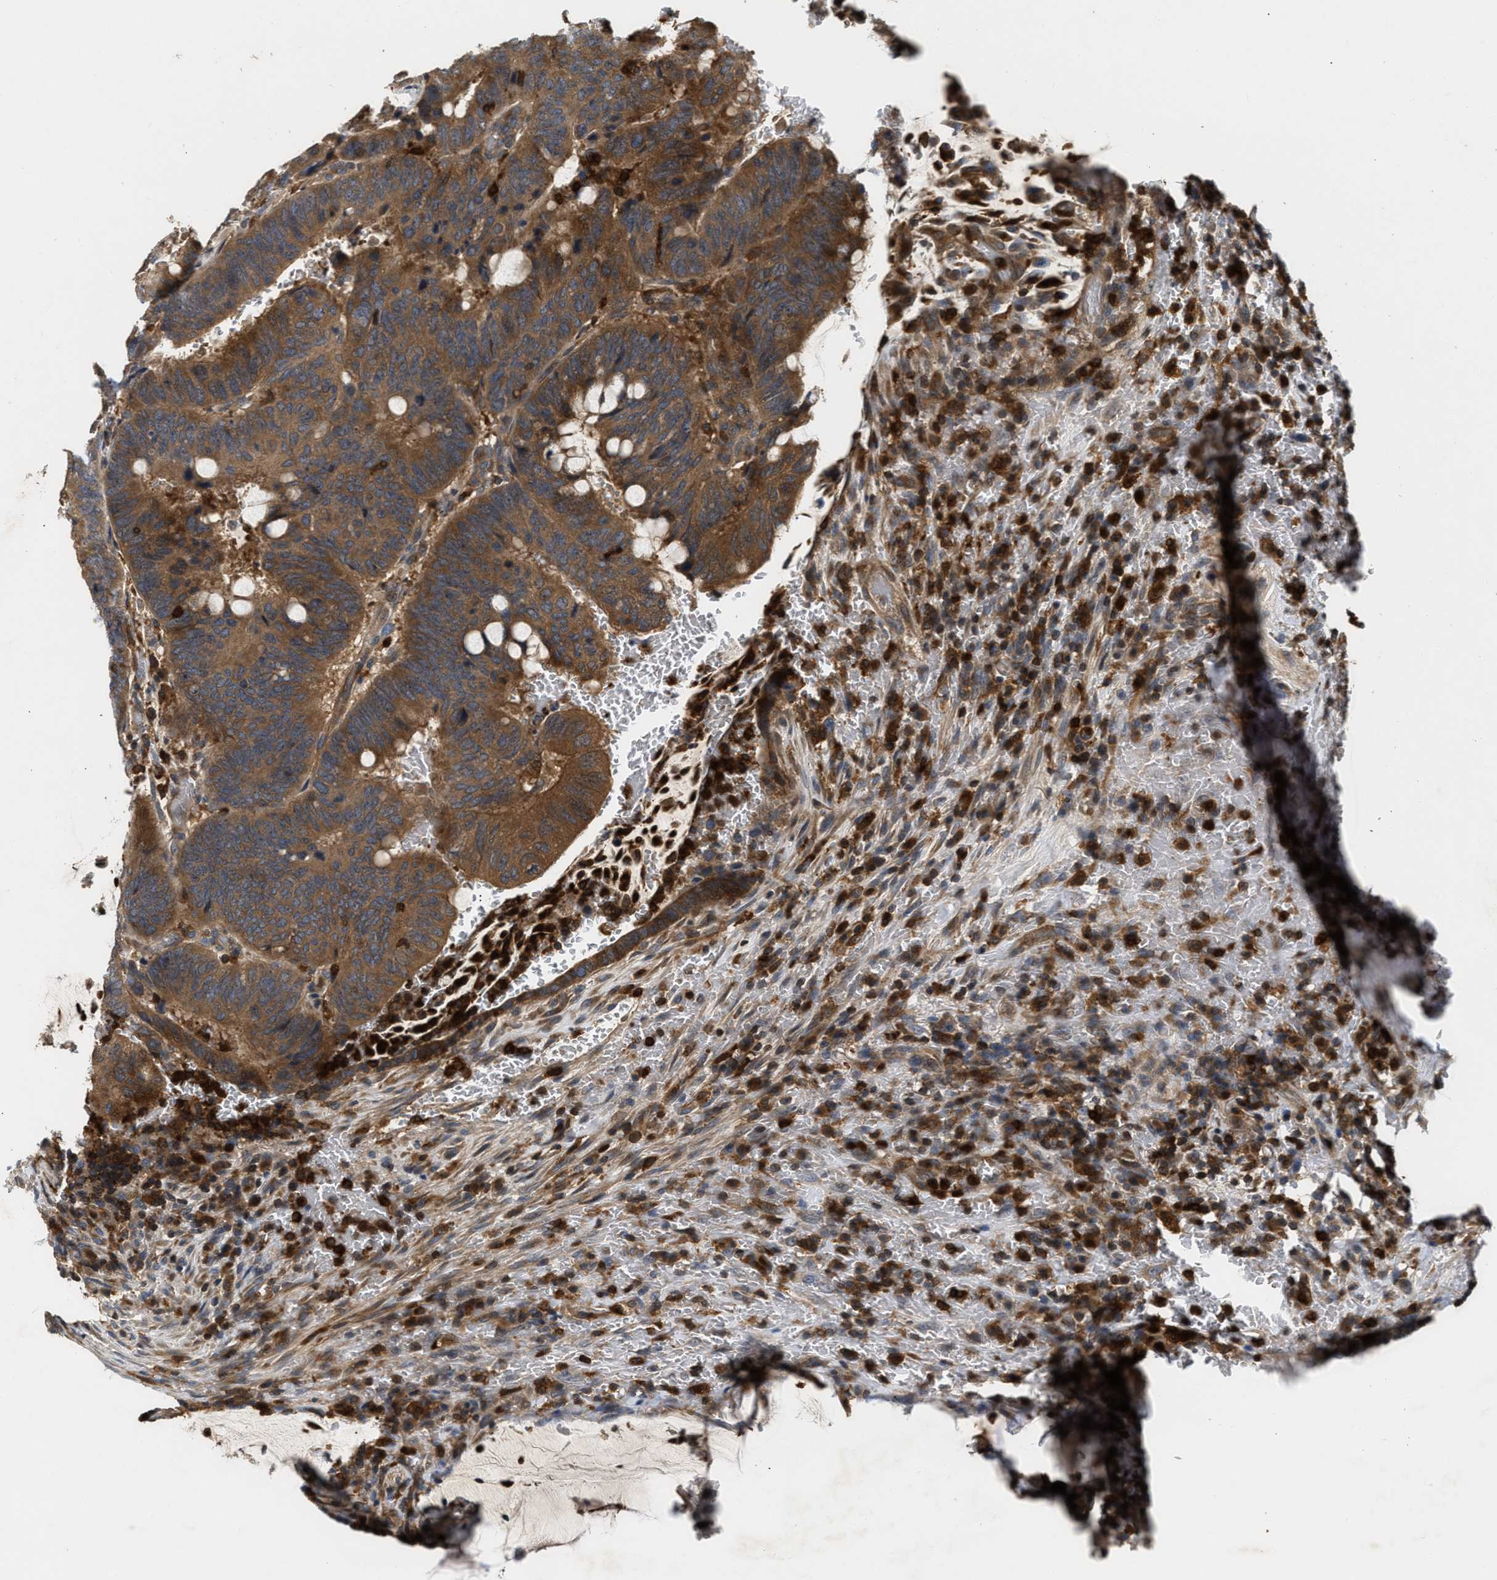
{"staining": {"intensity": "moderate", "quantity": ">75%", "location": "cytoplasmic/membranous"}, "tissue": "colorectal cancer", "cell_type": "Tumor cells", "image_type": "cancer", "snomed": [{"axis": "morphology", "description": "Normal tissue, NOS"}, {"axis": "morphology", "description": "Adenocarcinoma, NOS"}, {"axis": "topography", "description": "Rectum"}, {"axis": "topography", "description": "Peripheral nerve tissue"}], "caption": "Immunohistochemical staining of colorectal cancer (adenocarcinoma) exhibits moderate cytoplasmic/membranous protein positivity in approximately >75% of tumor cells.", "gene": "OSTF1", "patient": {"sex": "male", "age": 92}}